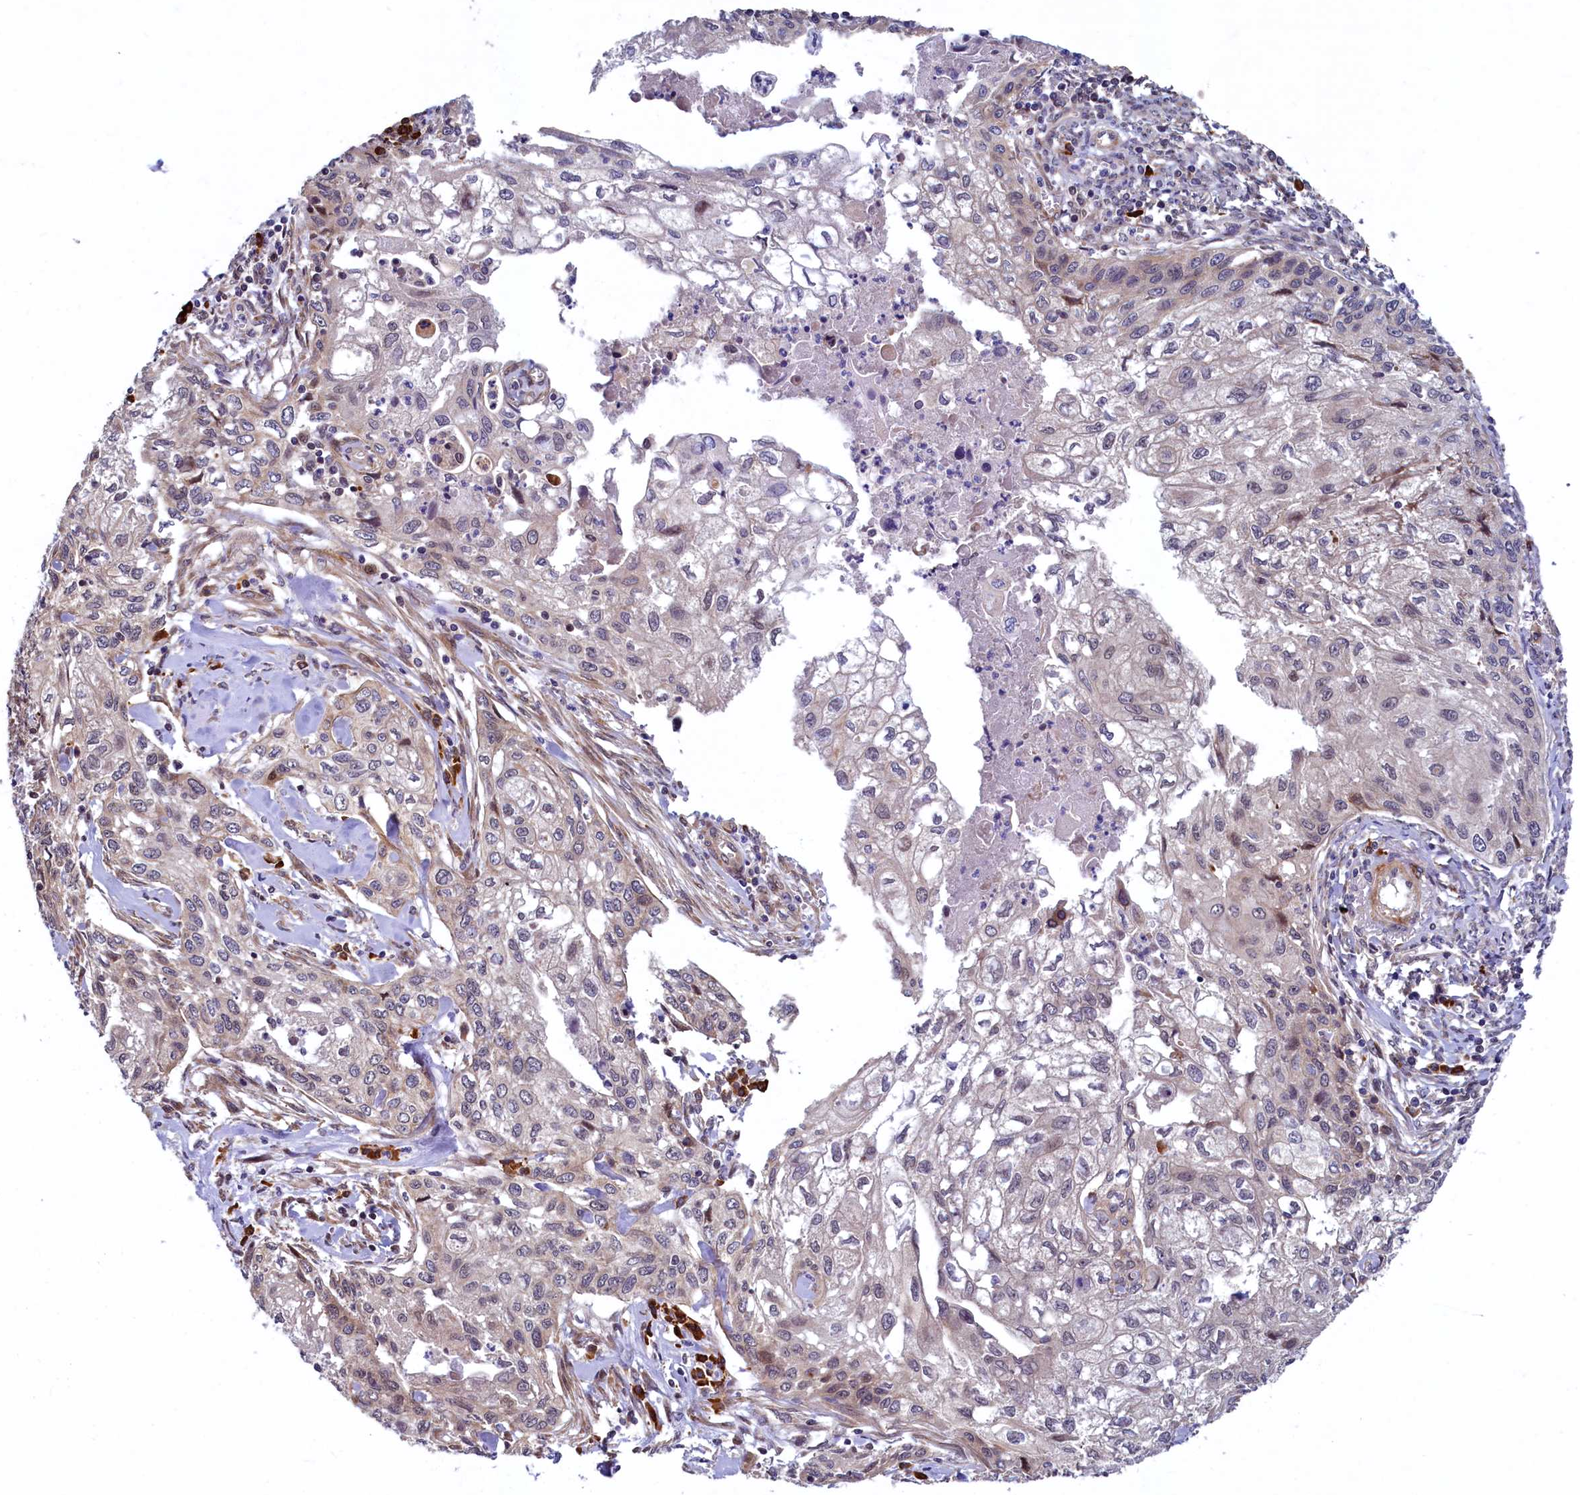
{"staining": {"intensity": "weak", "quantity": "<25%", "location": "cytoplasmic/membranous"}, "tissue": "cervical cancer", "cell_type": "Tumor cells", "image_type": "cancer", "snomed": [{"axis": "morphology", "description": "Squamous cell carcinoma, NOS"}, {"axis": "topography", "description": "Cervix"}], "caption": "DAB (3,3'-diaminobenzidine) immunohistochemical staining of human squamous cell carcinoma (cervical) displays no significant staining in tumor cells.", "gene": "SLC16A14", "patient": {"sex": "female", "age": 67}}